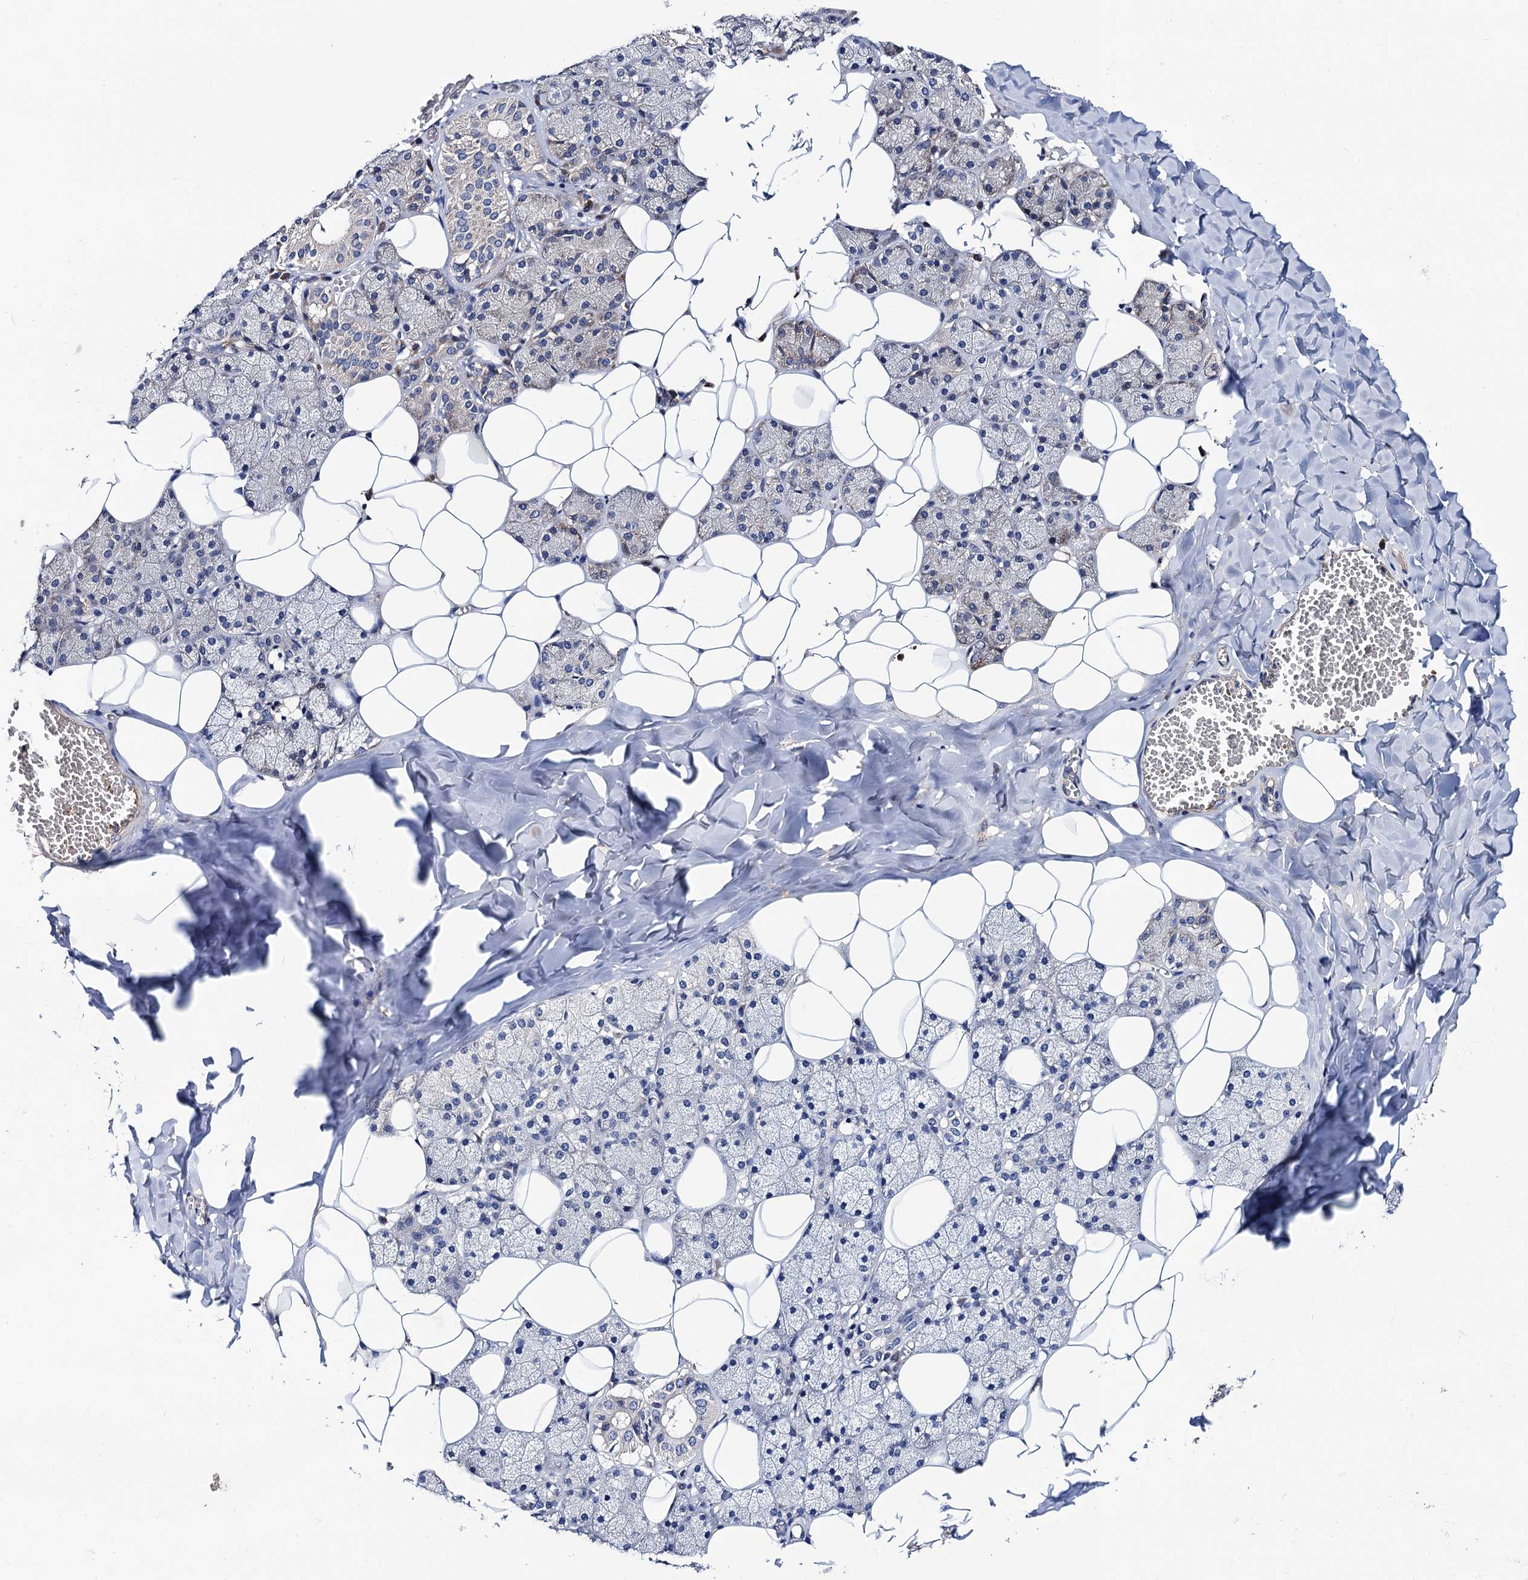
{"staining": {"intensity": "weak", "quantity": "25%-75%", "location": "cytoplasmic/membranous"}, "tissue": "salivary gland", "cell_type": "Glandular cells", "image_type": "normal", "snomed": [{"axis": "morphology", "description": "Normal tissue, NOS"}, {"axis": "topography", "description": "Salivary gland"}], "caption": "Protein staining shows weak cytoplasmic/membranous expression in about 25%-75% of glandular cells in normal salivary gland.", "gene": "TRMT112", "patient": {"sex": "female", "age": 33}}